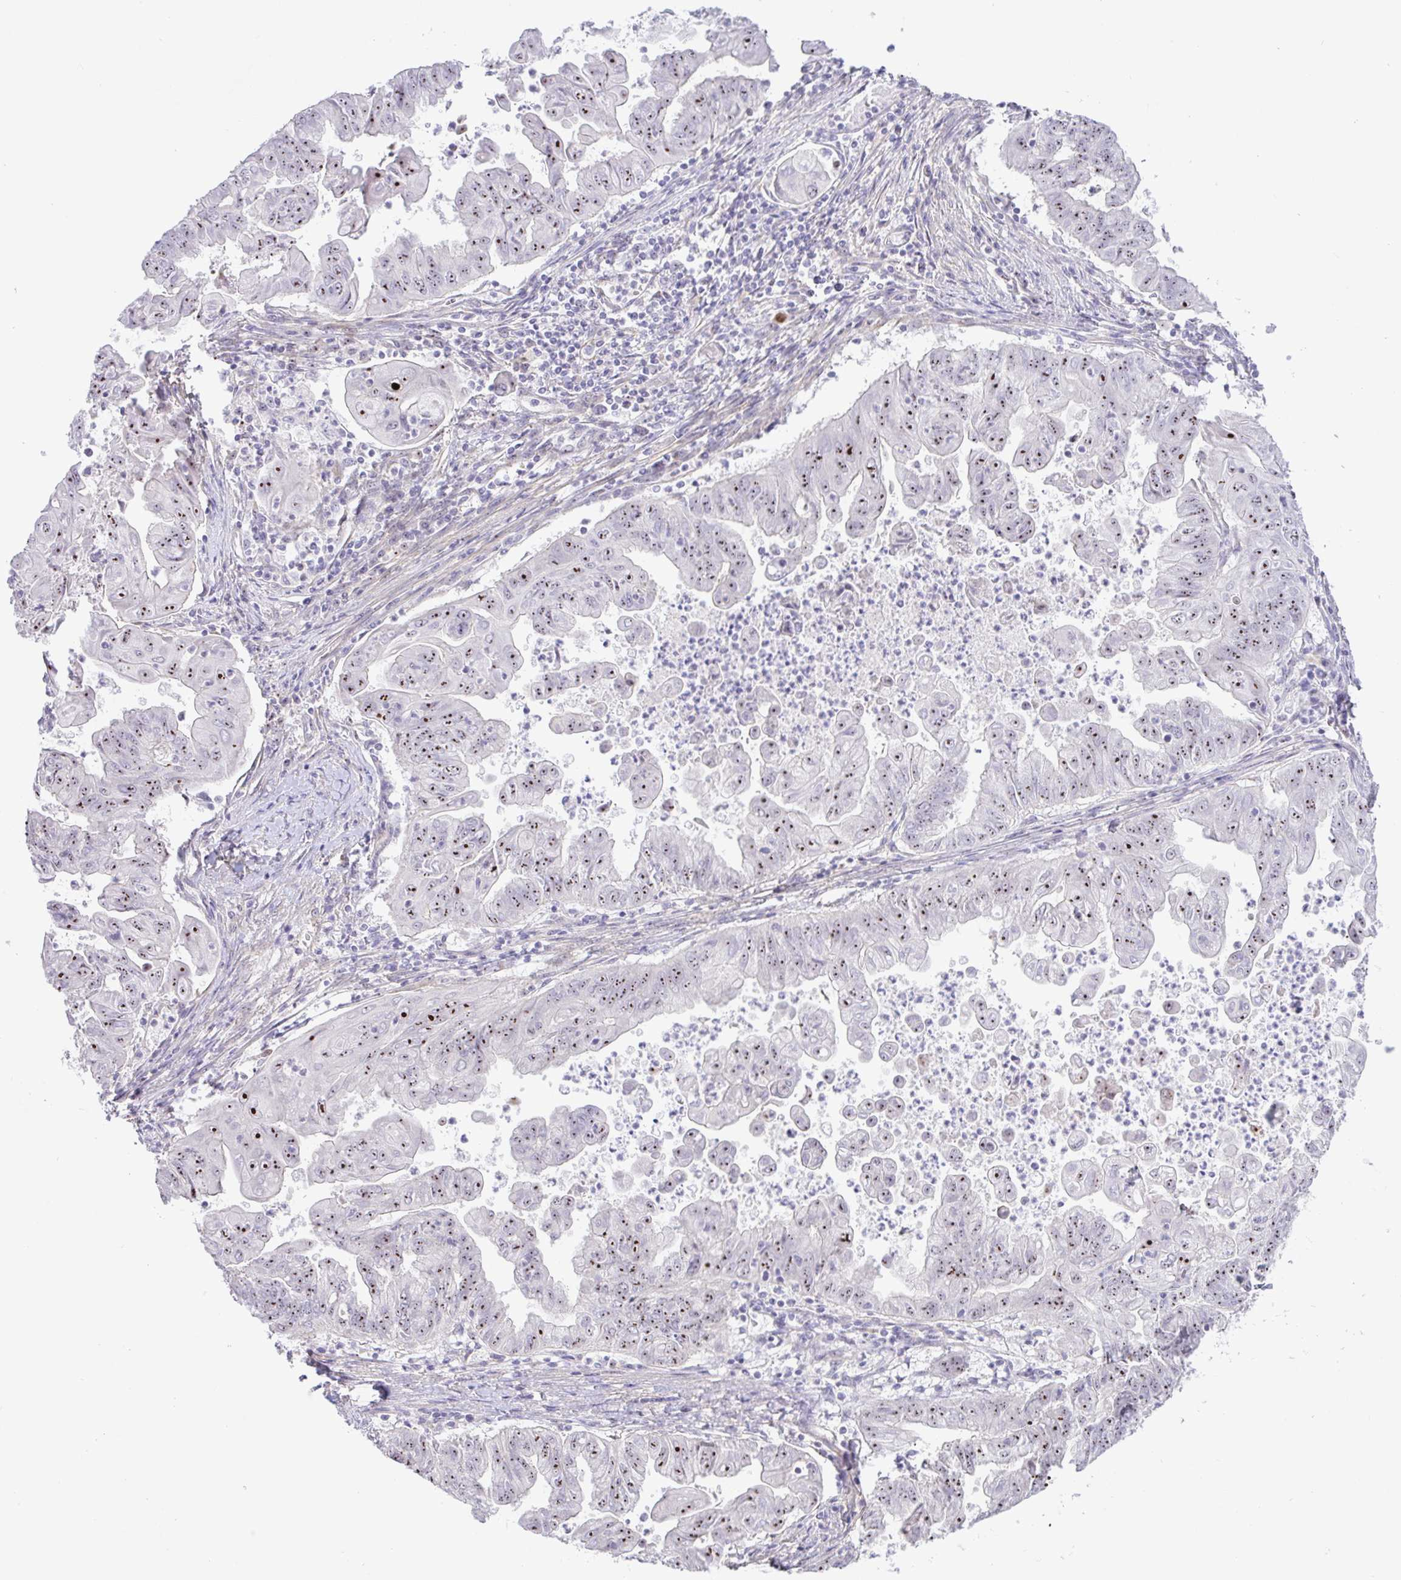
{"staining": {"intensity": "strong", "quantity": "25%-75%", "location": "nuclear"}, "tissue": "stomach cancer", "cell_type": "Tumor cells", "image_type": "cancer", "snomed": [{"axis": "morphology", "description": "Adenocarcinoma, NOS"}, {"axis": "topography", "description": "Stomach, upper"}], "caption": "Protein staining by IHC demonstrates strong nuclear staining in about 25%-75% of tumor cells in adenocarcinoma (stomach). (DAB = brown stain, brightfield microscopy at high magnification).", "gene": "MXRA8", "patient": {"sex": "male", "age": 80}}